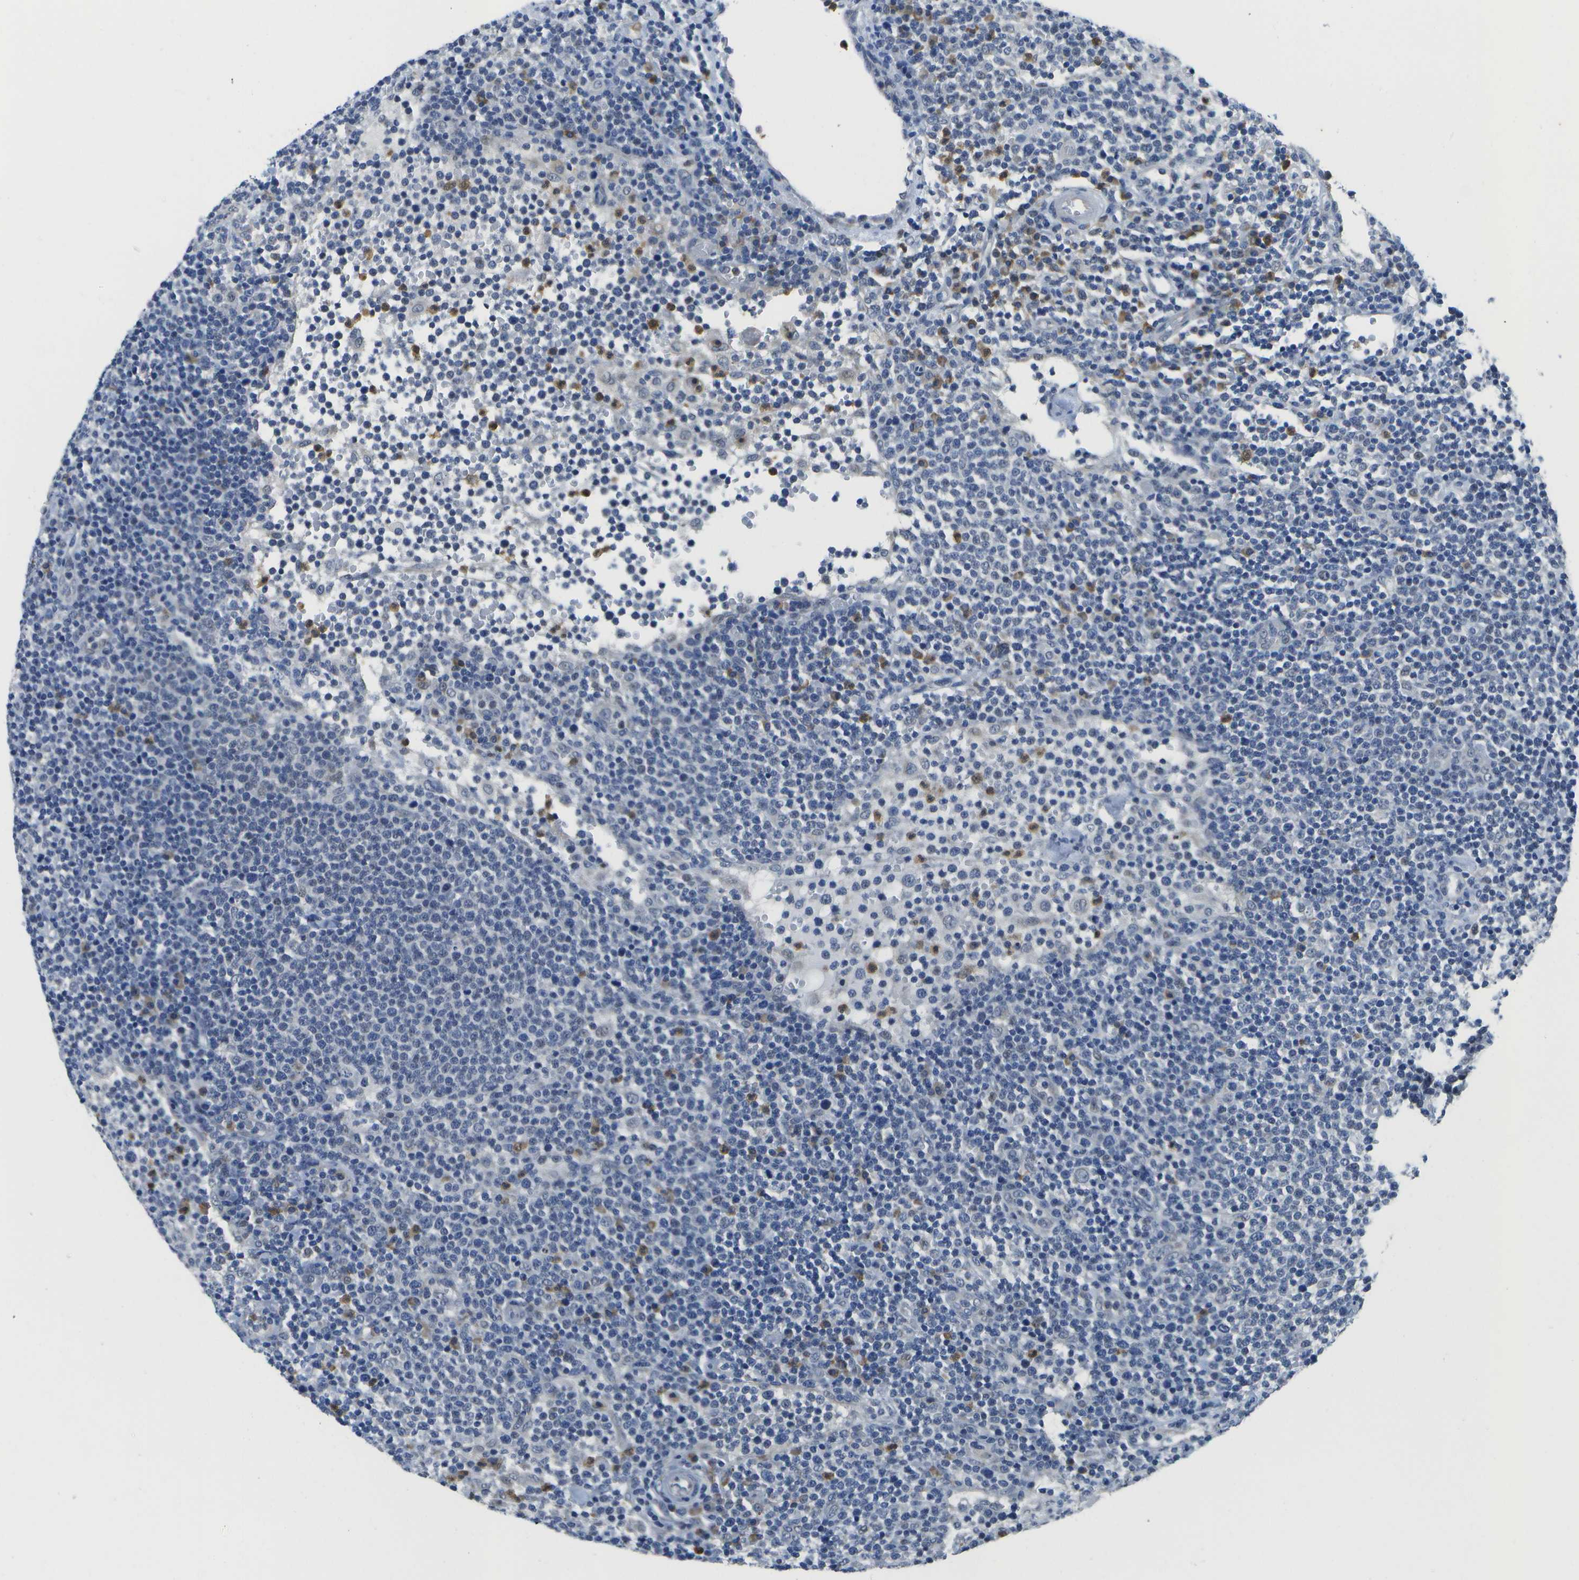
{"staining": {"intensity": "negative", "quantity": "none", "location": "none"}, "tissue": "lymphoma", "cell_type": "Tumor cells", "image_type": "cancer", "snomed": [{"axis": "morphology", "description": "Malignant lymphoma, non-Hodgkin's type, High grade"}, {"axis": "topography", "description": "Lymph node"}], "caption": "Histopathology image shows no significant protein positivity in tumor cells of high-grade malignant lymphoma, non-Hodgkin's type.", "gene": "DSE", "patient": {"sex": "male", "age": 61}}